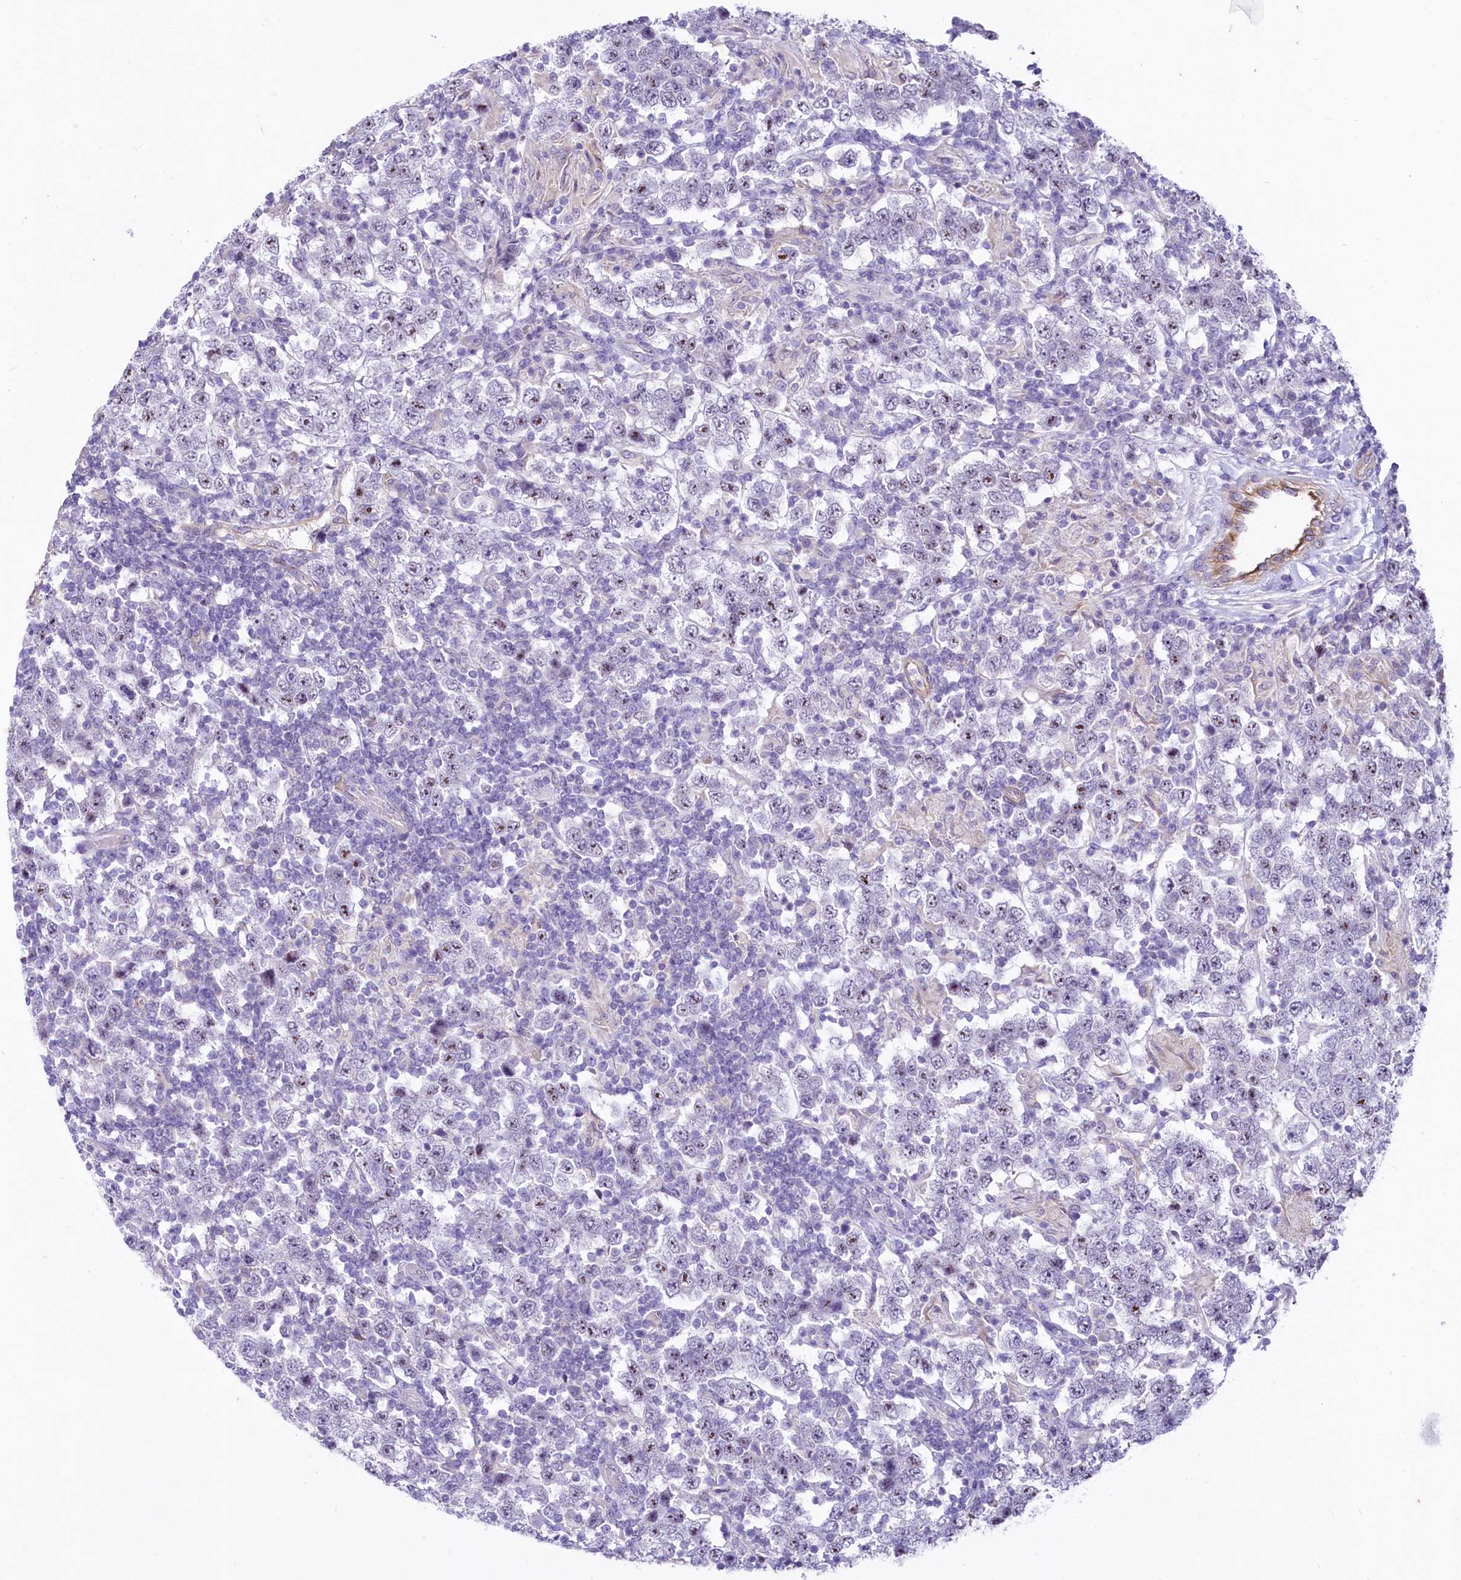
{"staining": {"intensity": "moderate", "quantity": "<25%", "location": "nuclear"}, "tissue": "testis cancer", "cell_type": "Tumor cells", "image_type": "cancer", "snomed": [{"axis": "morphology", "description": "Normal tissue, NOS"}, {"axis": "morphology", "description": "Urothelial carcinoma, High grade"}, {"axis": "morphology", "description": "Seminoma, NOS"}, {"axis": "morphology", "description": "Carcinoma, Embryonal, NOS"}, {"axis": "topography", "description": "Urinary bladder"}, {"axis": "topography", "description": "Testis"}], "caption": "Tumor cells display low levels of moderate nuclear expression in about <25% of cells in testis cancer.", "gene": "PROCR", "patient": {"sex": "male", "age": 41}}